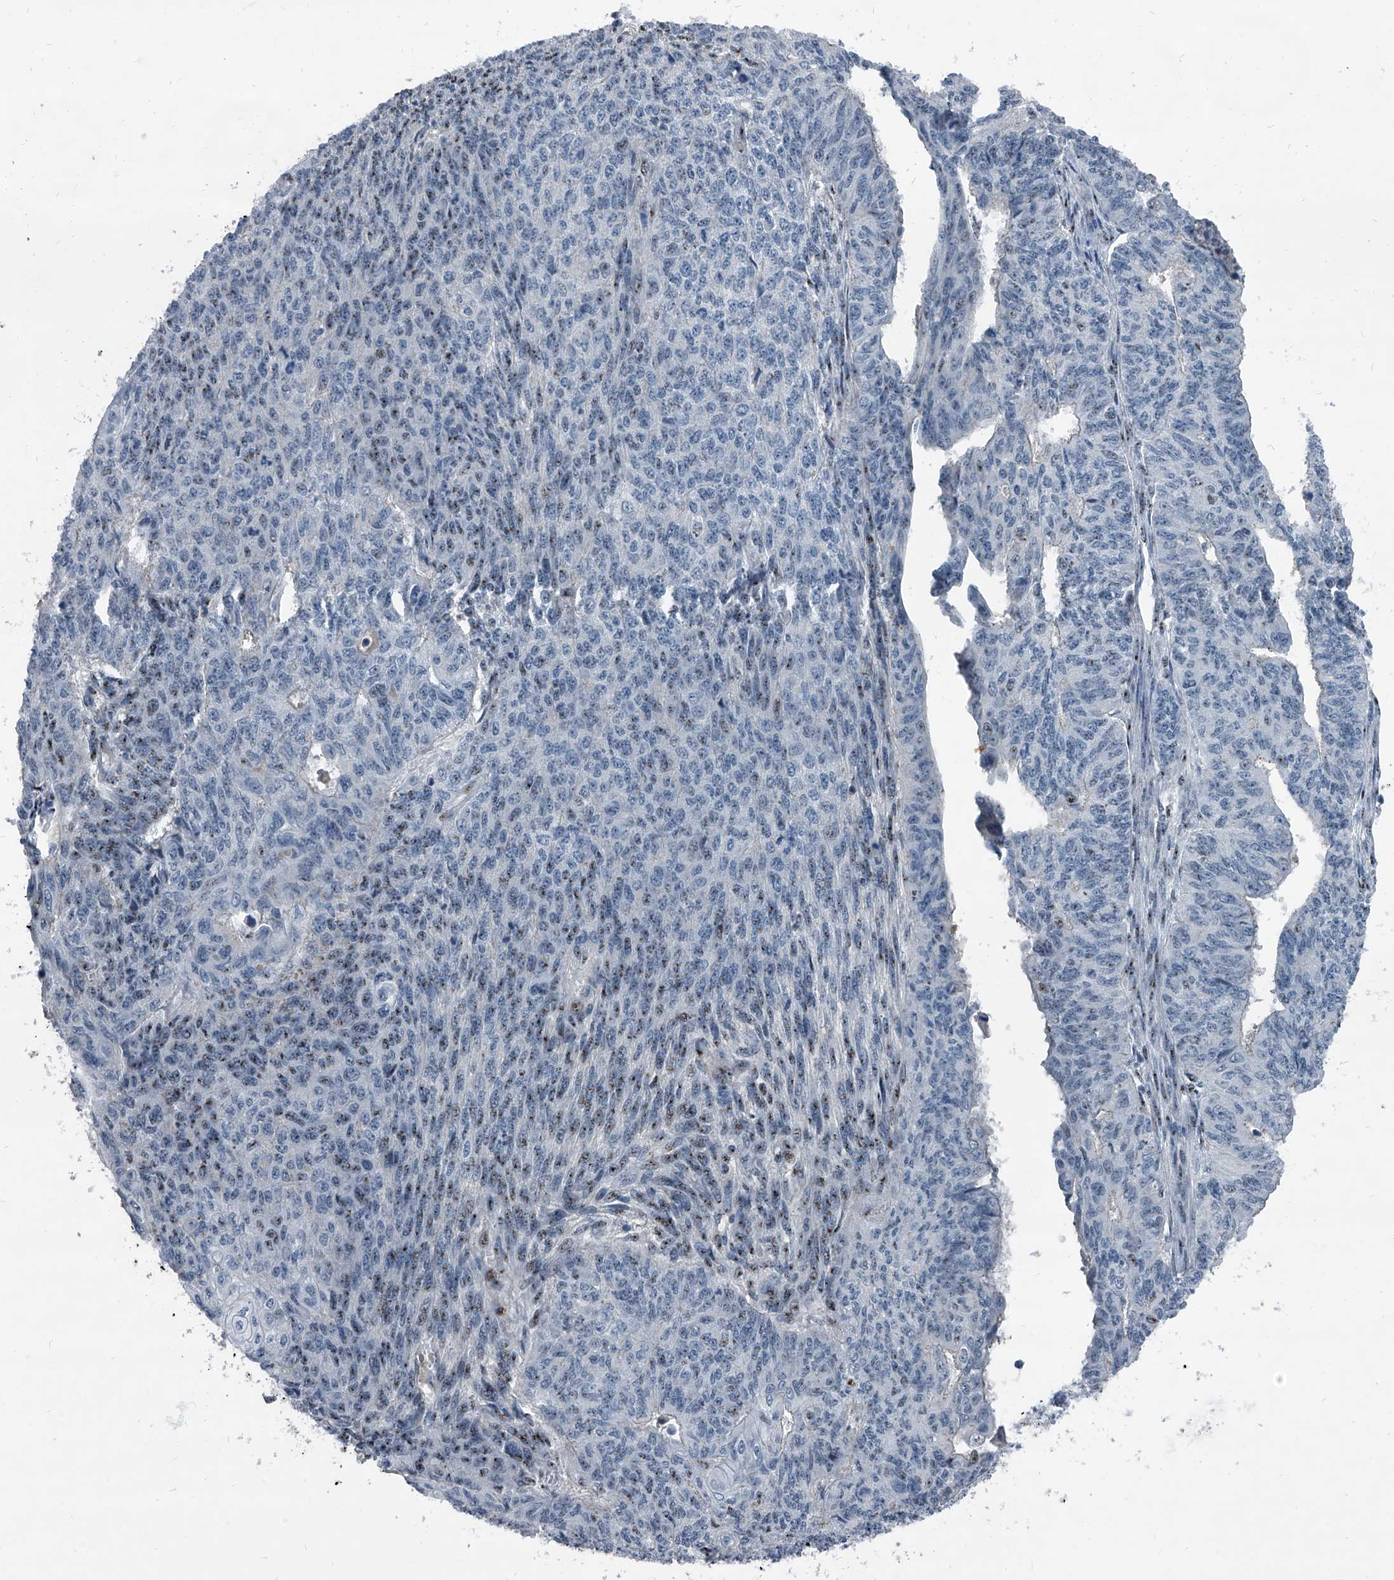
{"staining": {"intensity": "negative", "quantity": "none", "location": "none"}, "tissue": "endometrial cancer", "cell_type": "Tumor cells", "image_type": "cancer", "snomed": [{"axis": "morphology", "description": "Adenocarcinoma, NOS"}, {"axis": "topography", "description": "Endometrium"}], "caption": "Tumor cells show no significant positivity in endometrial cancer (adenocarcinoma).", "gene": "MEN1", "patient": {"sex": "female", "age": 32}}